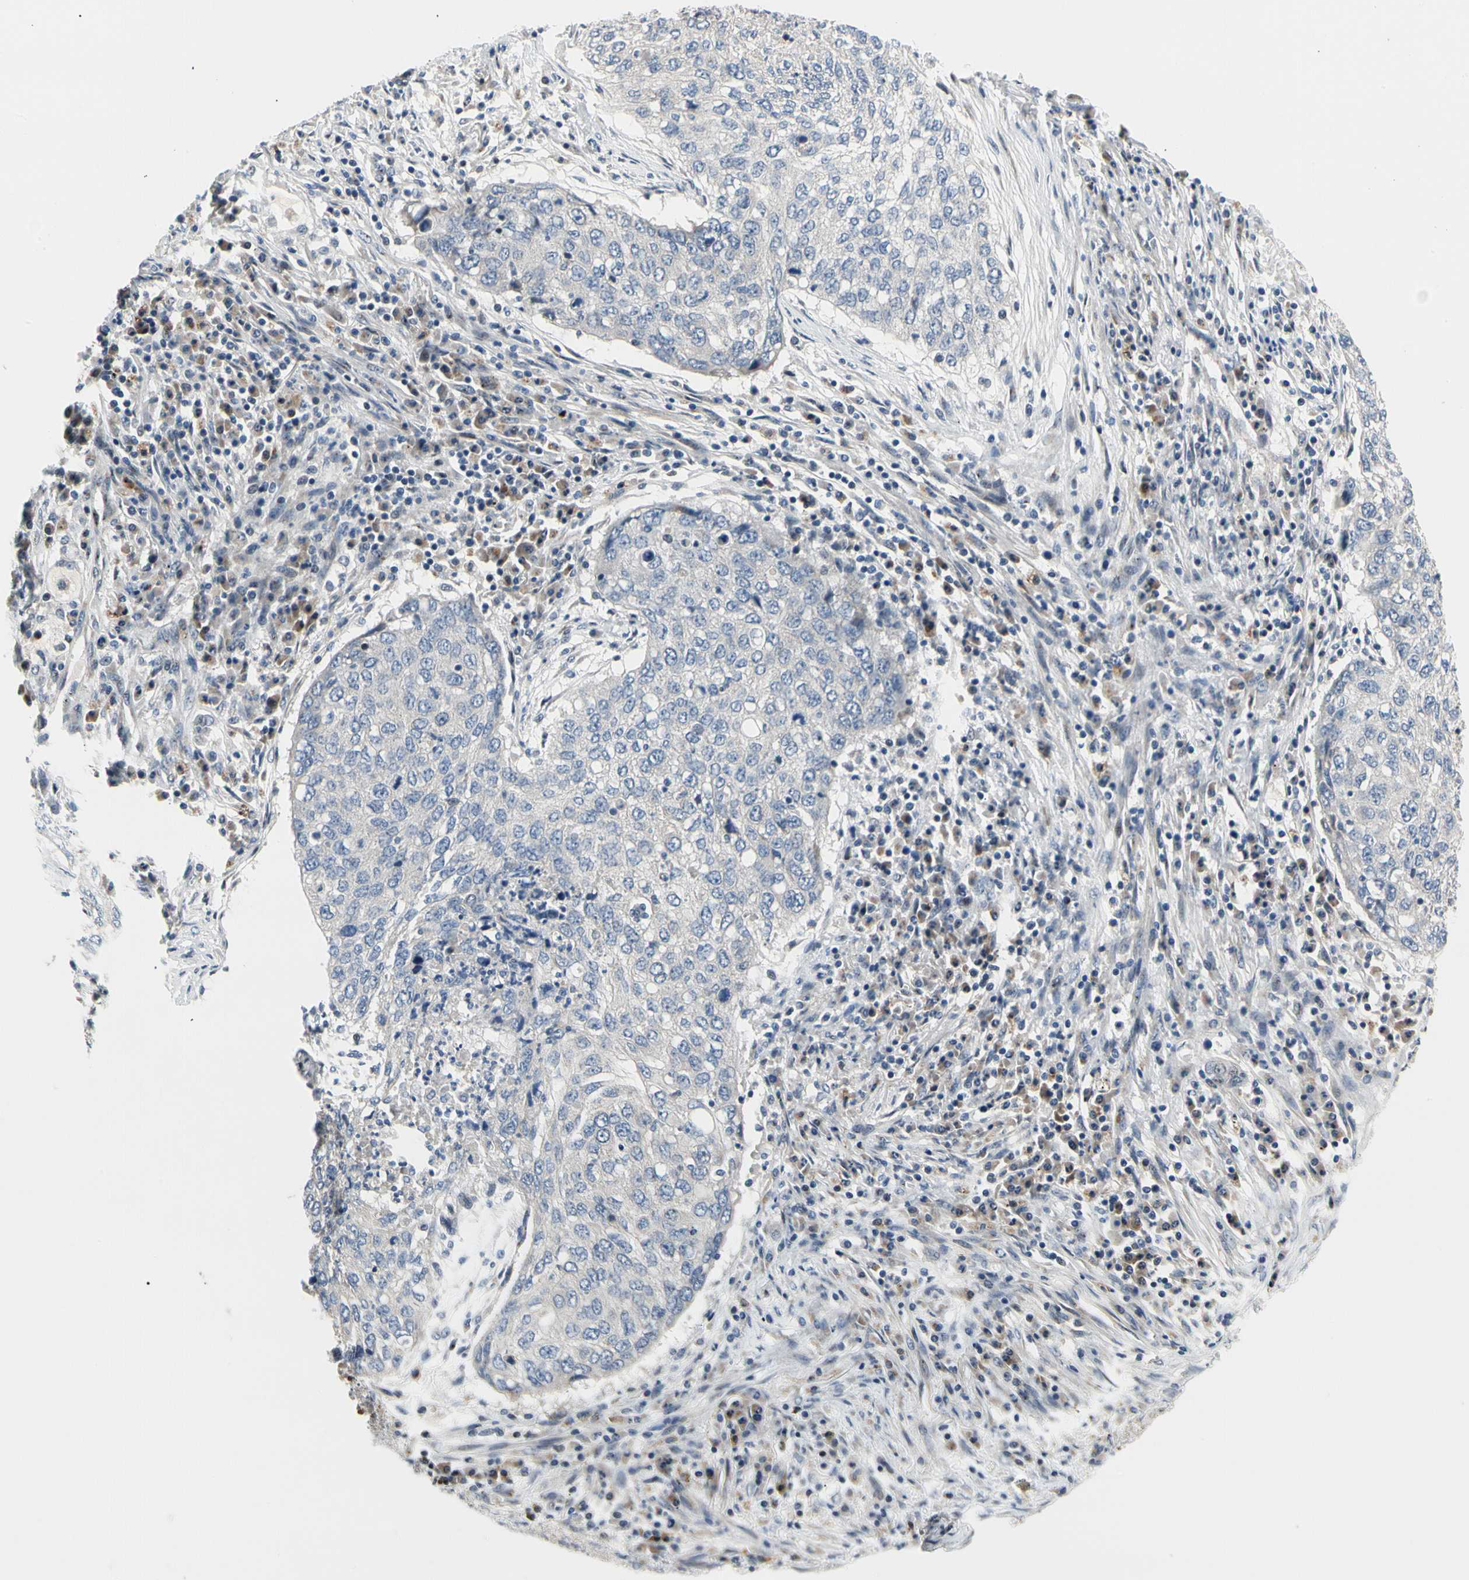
{"staining": {"intensity": "negative", "quantity": "none", "location": "none"}, "tissue": "lung cancer", "cell_type": "Tumor cells", "image_type": "cancer", "snomed": [{"axis": "morphology", "description": "Squamous cell carcinoma, NOS"}, {"axis": "topography", "description": "Lung"}], "caption": "Lung cancer (squamous cell carcinoma) was stained to show a protein in brown. There is no significant expression in tumor cells. Nuclei are stained in blue.", "gene": "NFASC", "patient": {"sex": "female", "age": 63}}